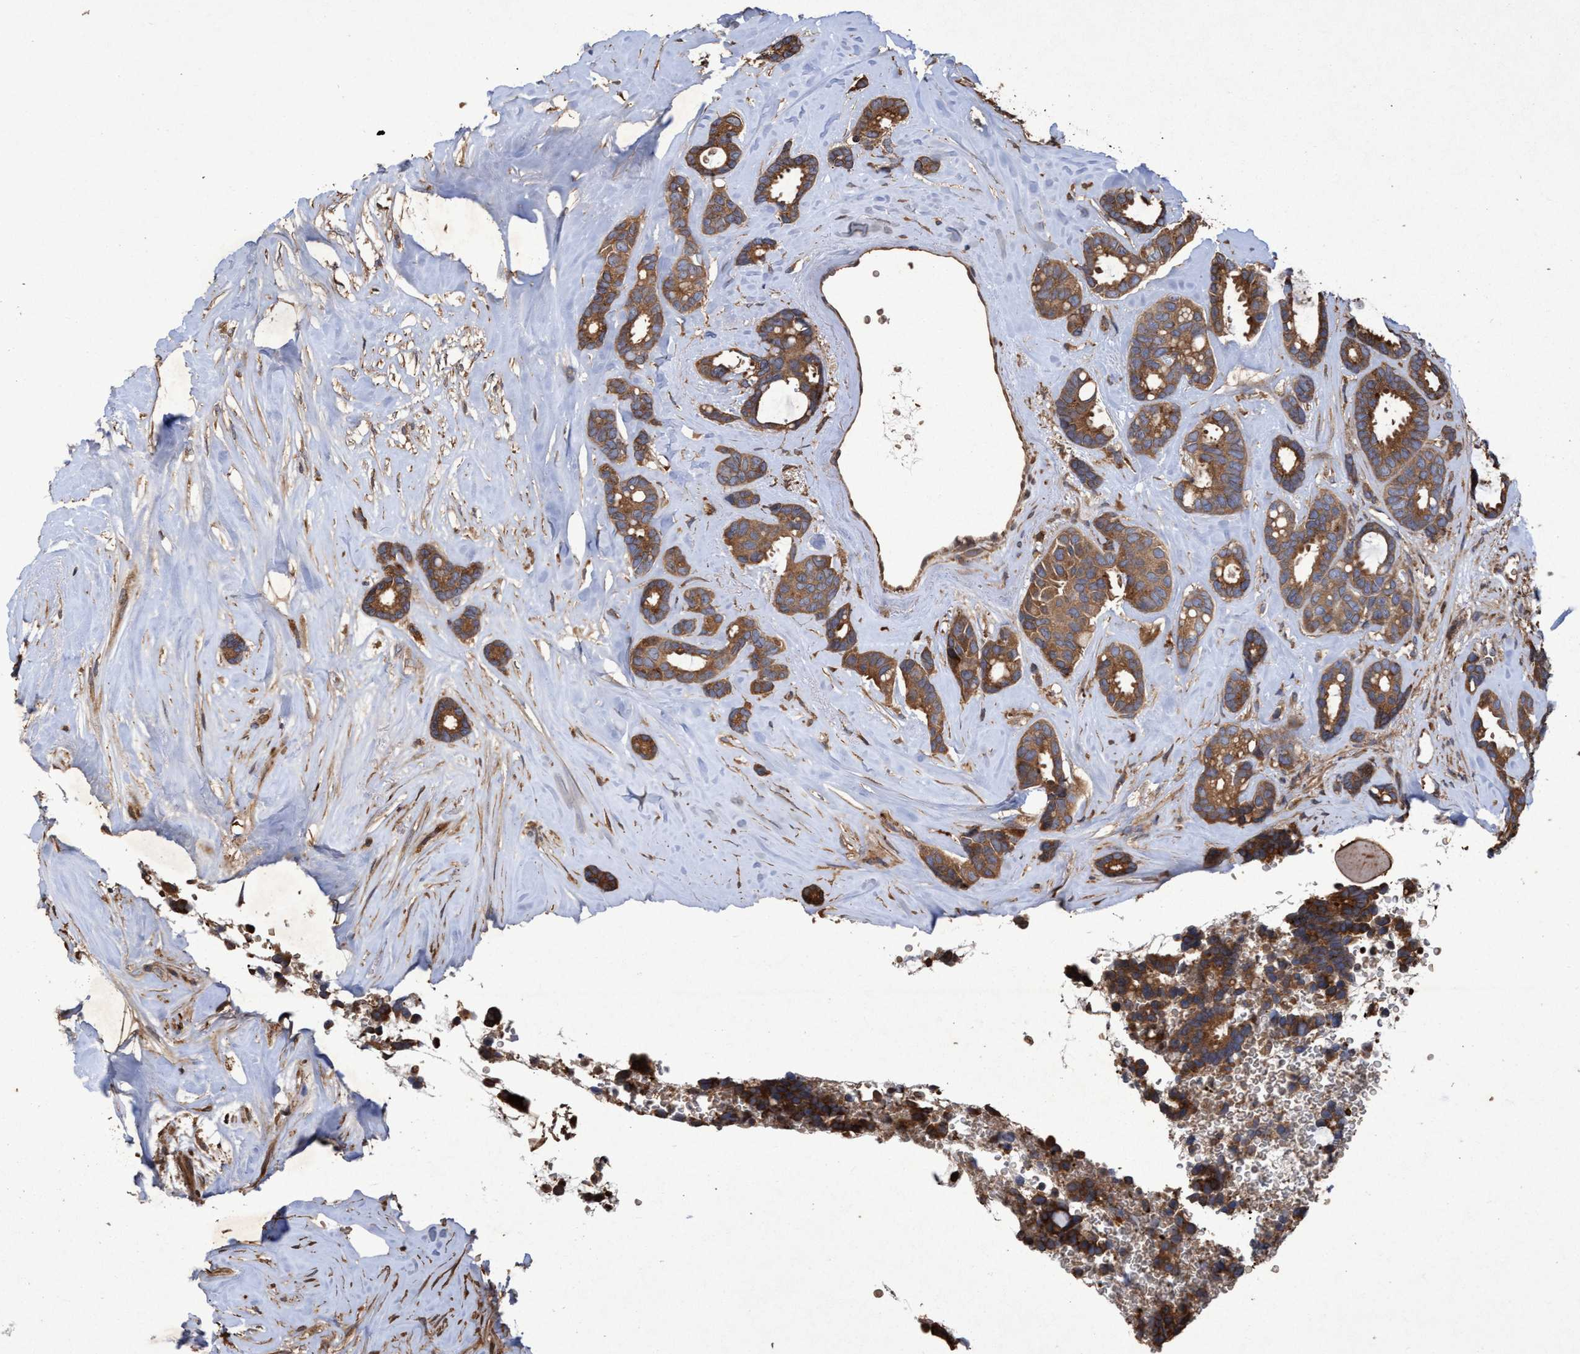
{"staining": {"intensity": "moderate", "quantity": ">75%", "location": "cytoplasmic/membranous"}, "tissue": "breast cancer", "cell_type": "Tumor cells", "image_type": "cancer", "snomed": [{"axis": "morphology", "description": "Duct carcinoma"}, {"axis": "topography", "description": "Breast"}], "caption": "Breast cancer stained with a protein marker displays moderate staining in tumor cells.", "gene": "CHMP6", "patient": {"sex": "female", "age": 87}}